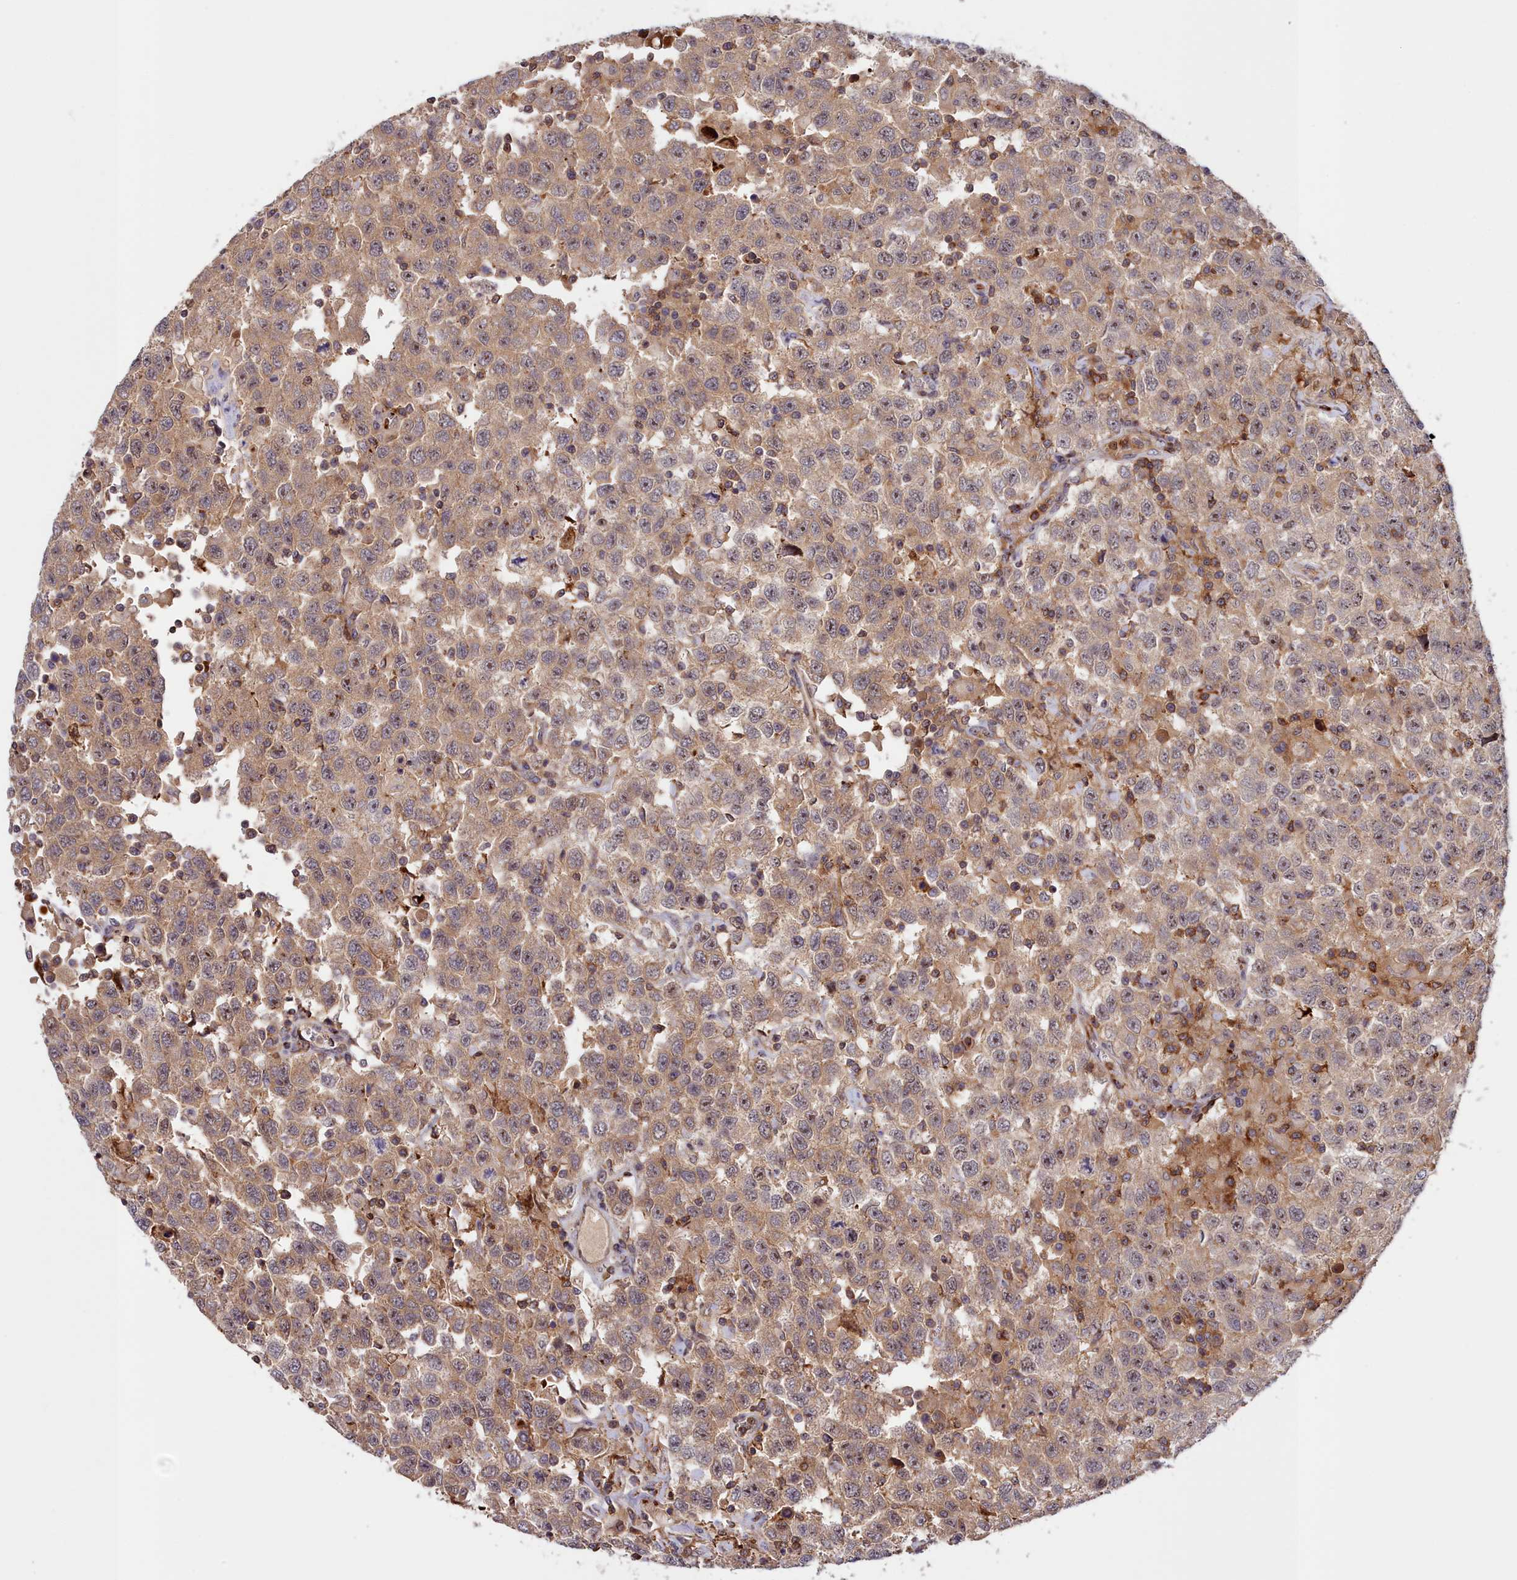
{"staining": {"intensity": "moderate", "quantity": ">75%", "location": "cytoplasmic/membranous"}, "tissue": "testis cancer", "cell_type": "Tumor cells", "image_type": "cancer", "snomed": [{"axis": "morphology", "description": "Seminoma, NOS"}, {"axis": "topography", "description": "Testis"}], "caption": "Tumor cells reveal moderate cytoplasmic/membranous positivity in about >75% of cells in testis cancer (seminoma).", "gene": "NEURL4", "patient": {"sex": "male", "age": 41}}